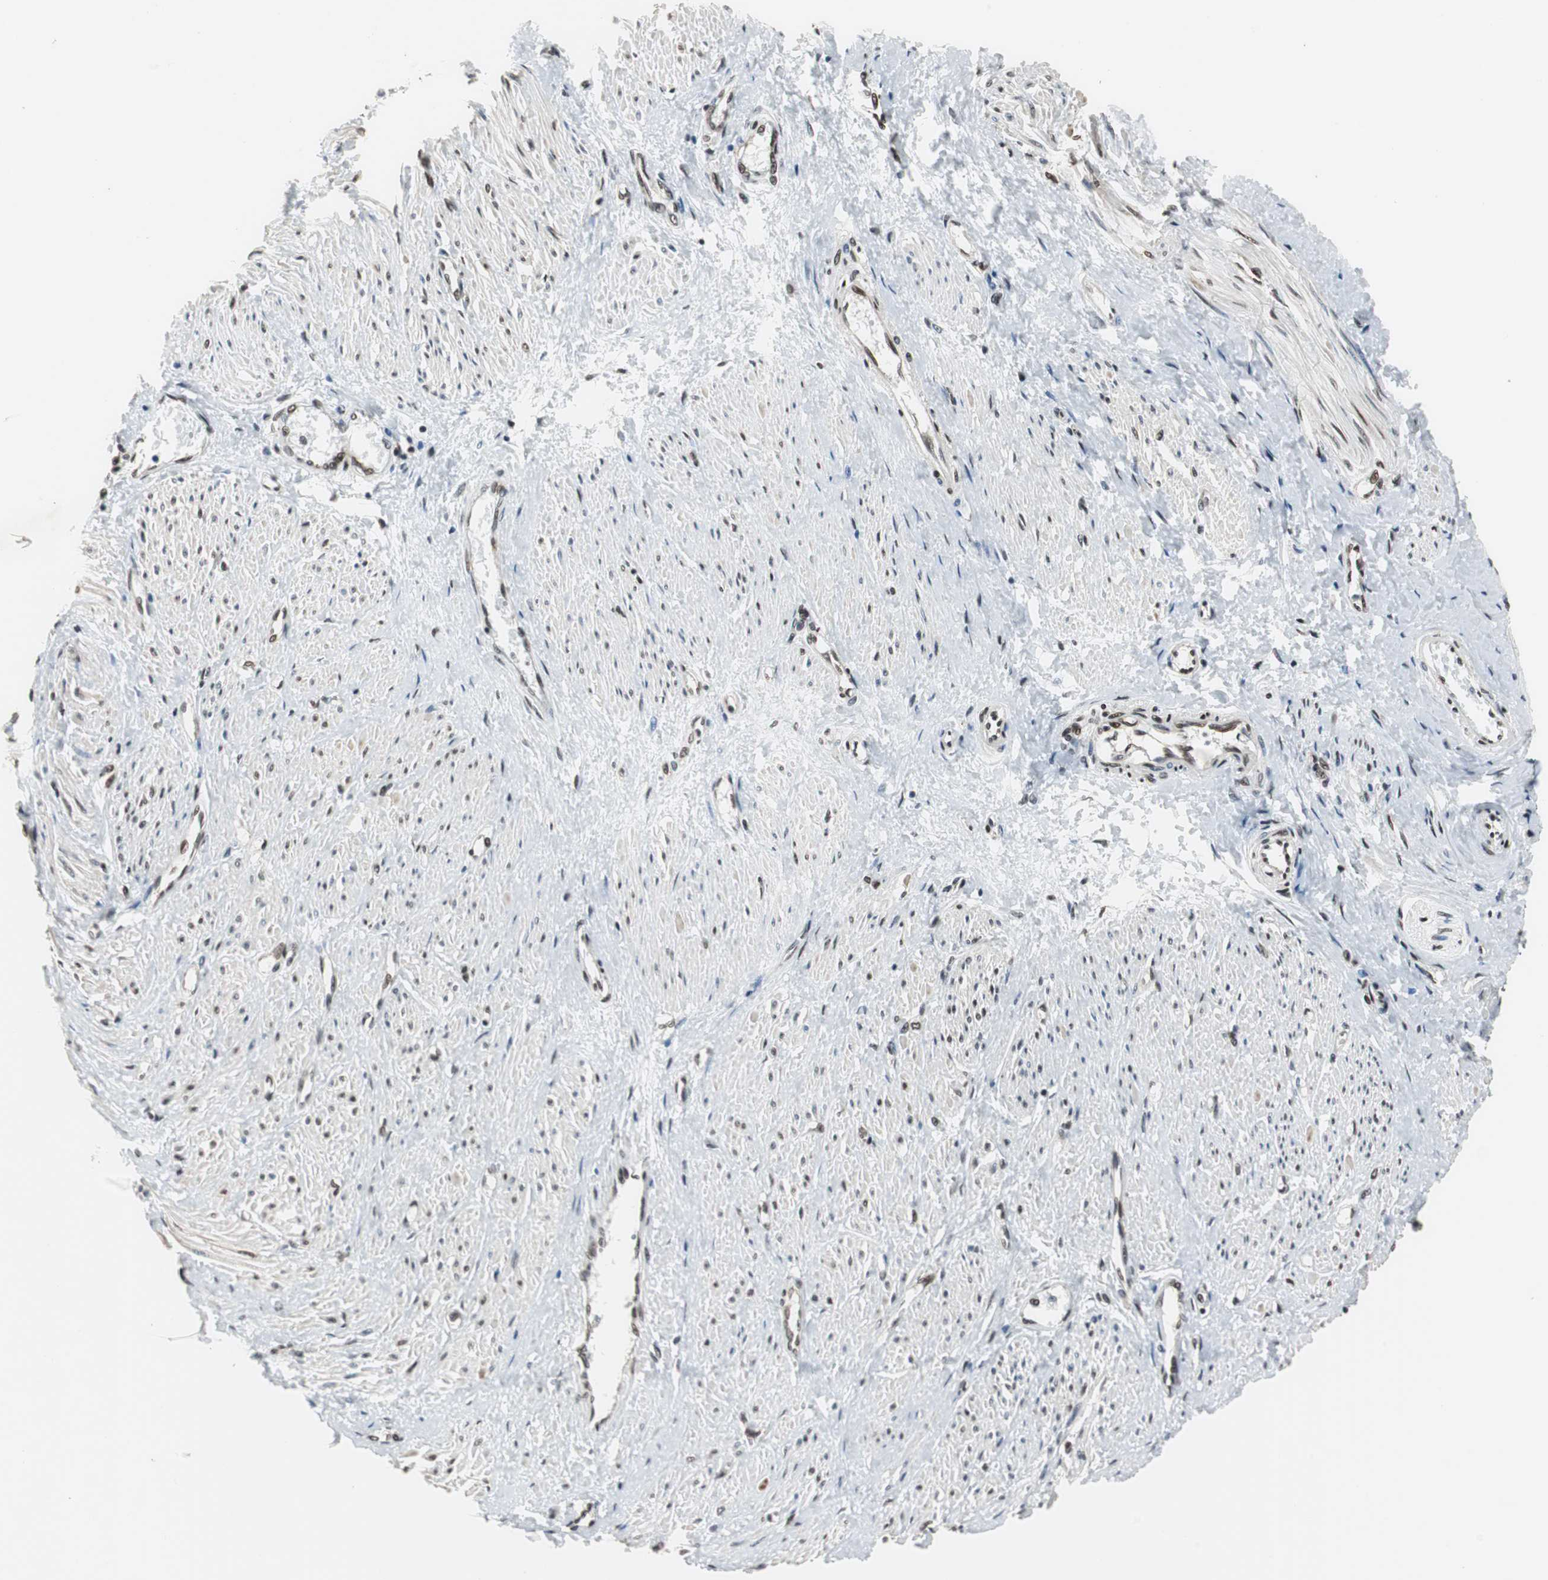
{"staining": {"intensity": "strong", "quantity": ">75%", "location": "nuclear"}, "tissue": "smooth muscle", "cell_type": "Smooth muscle cells", "image_type": "normal", "snomed": [{"axis": "morphology", "description": "Normal tissue, NOS"}, {"axis": "topography", "description": "Smooth muscle"}, {"axis": "topography", "description": "Uterus"}], "caption": "Immunohistochemical staining of unremarkable human smooth muscle shows high levels of strong nuclear staining in about >75% of smooth muscle cells.", "gene": "CDK9", "patient": {"sex": "female", "age": 39}}